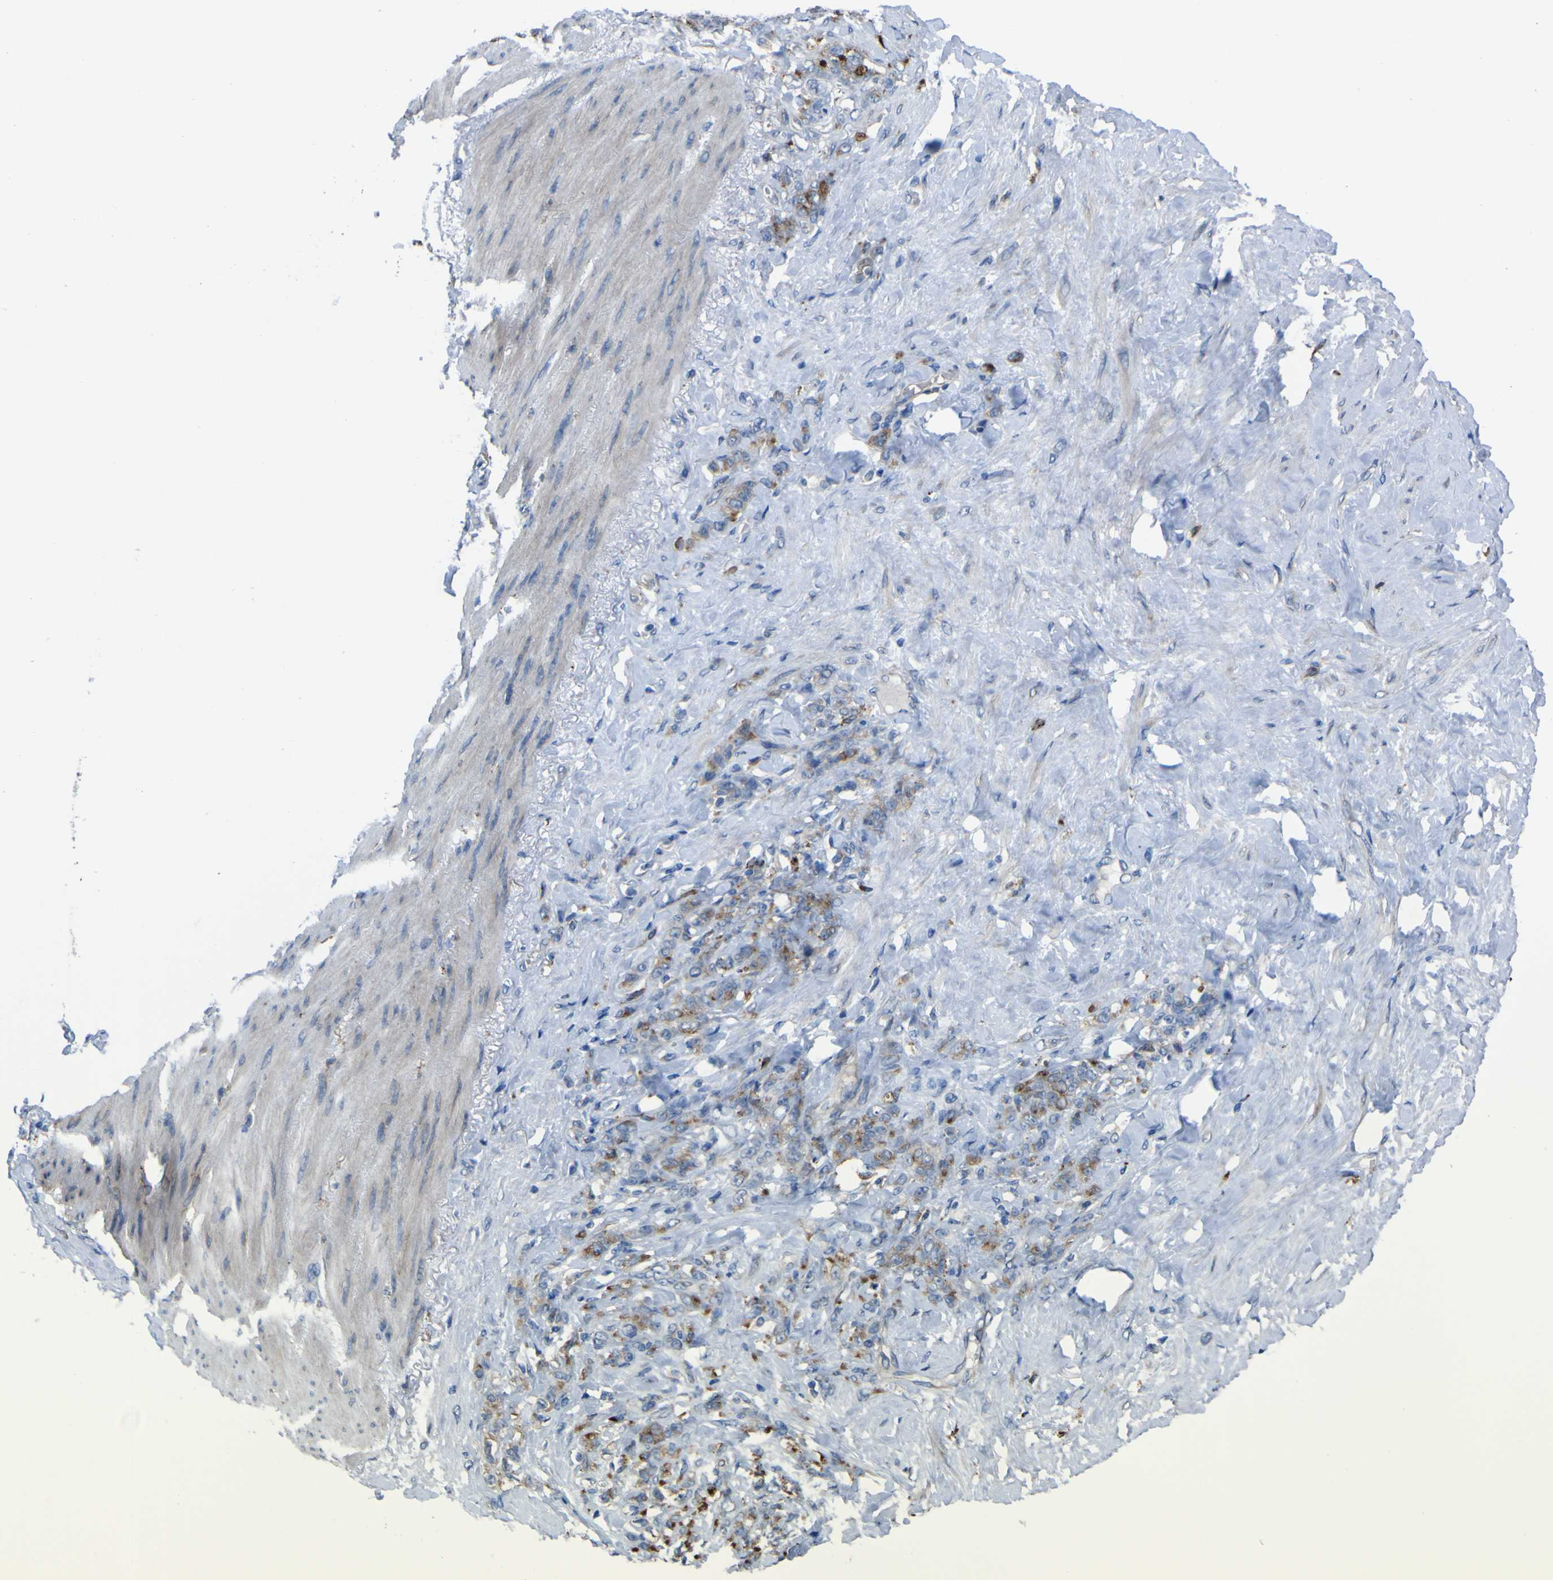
{"staining": {"intensity": "strong", "quantity": ">75%", "location": "cytoplasmic/membranous"}, "tissue": "stomach cancer", "cell_type": "Tumor cells", "image_type": "cancer", "snomed": [{"axis": "morphology", "description": "Adenocarcinoma, NOS"}, {"axis": "topography", "description": "Stomach"}], "caption": "A photomicrograph showing strong cytoplasmic/membranous positivity in about >75% of tumor cells in stomach cancer (adenocarcinoma), as visualized by brown immunohistochemical staining.", "gene": "CST3", "patient": {"sex": "male", "age": 82}}